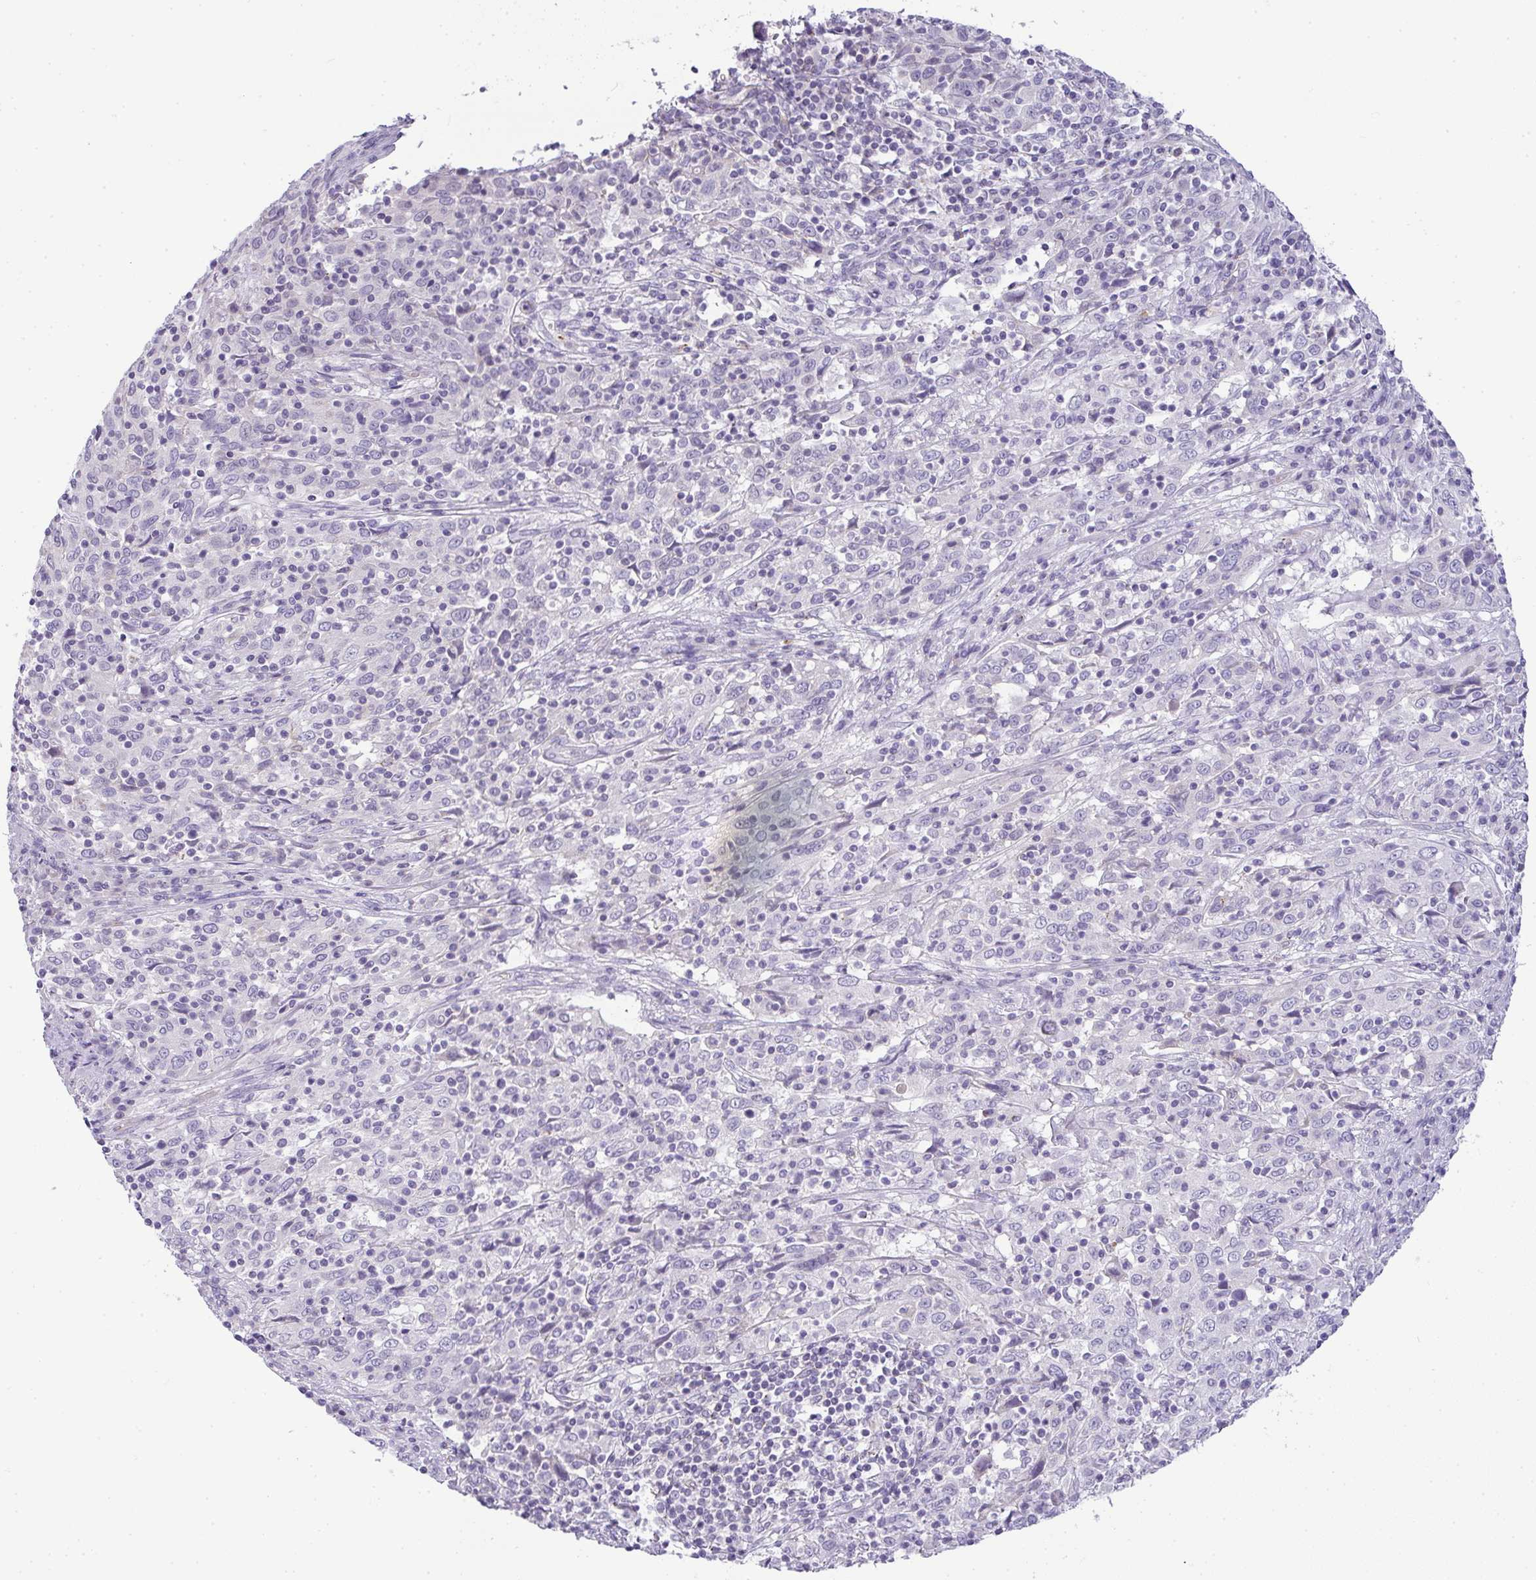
{"staining": {"intensity": "negative", "quantity": "none", "location": "none"}, "tissue": "cervical cancer", "cell_type": "Tumor cells", "image_type": "cancer", "snomed": [{"axis": "morphology", "description": "Squamous cell carcinoma, NOS"}, {"axis": "topography", "description": "Cervix"}], "caption": "The photomicrograph shows no significant expression in tumor cells of cervical cancer.", "gene": "LIPE", "patient": {"sex": "female", "age": 46}}